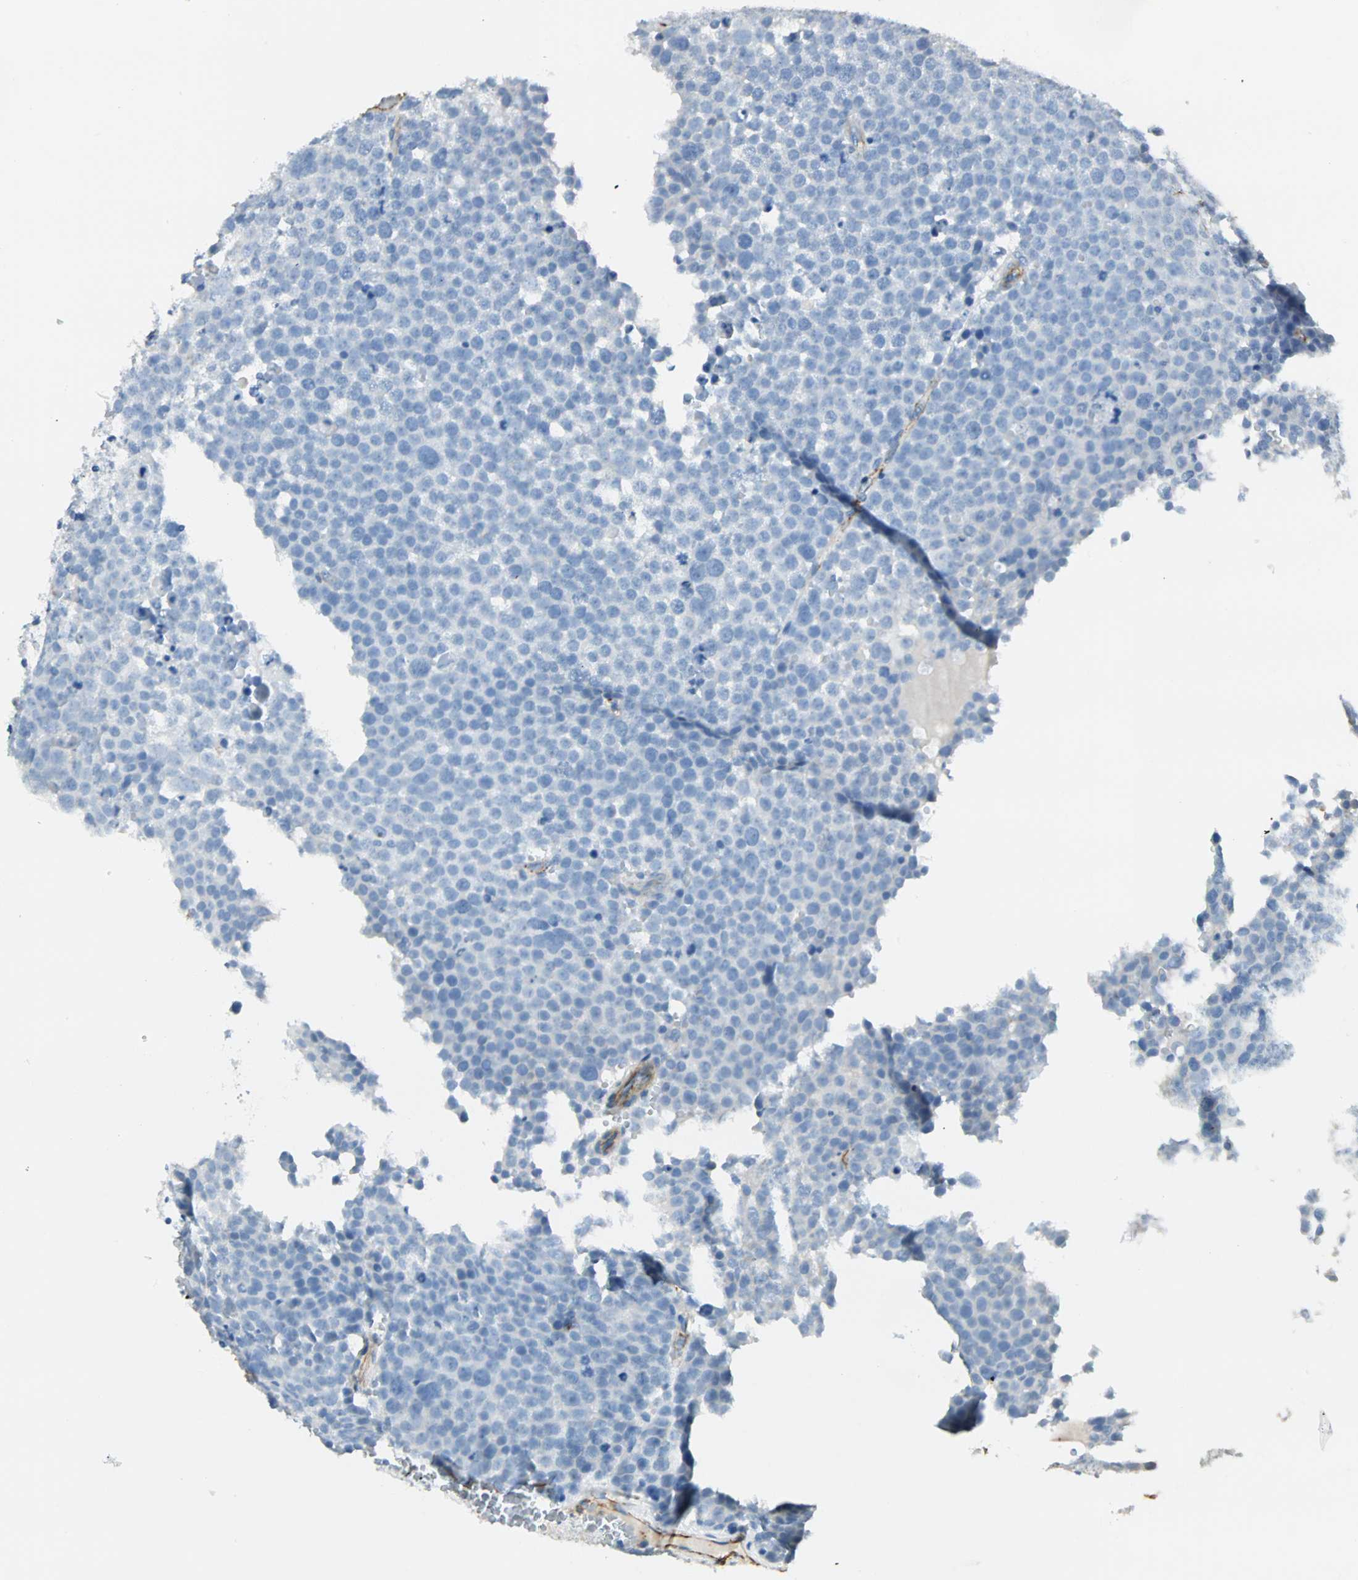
{"staining": {"intensity": "negative", "quantity": "none", "location": "none"}, "tissue": "testis cancer", "cell_type": "Tumor cells", "image_type": "cancer", "snomed": [{"axis": "morphology", "description": "Seminoma, NOS"}, {"axis": "topography", "description": "Testis"}], "caption": "Testis seminoma stained for a protein using IHC shows no staining tumor cells.", "gene": "VPS9D1", "patient": {"sex": "male", "age": 71}}